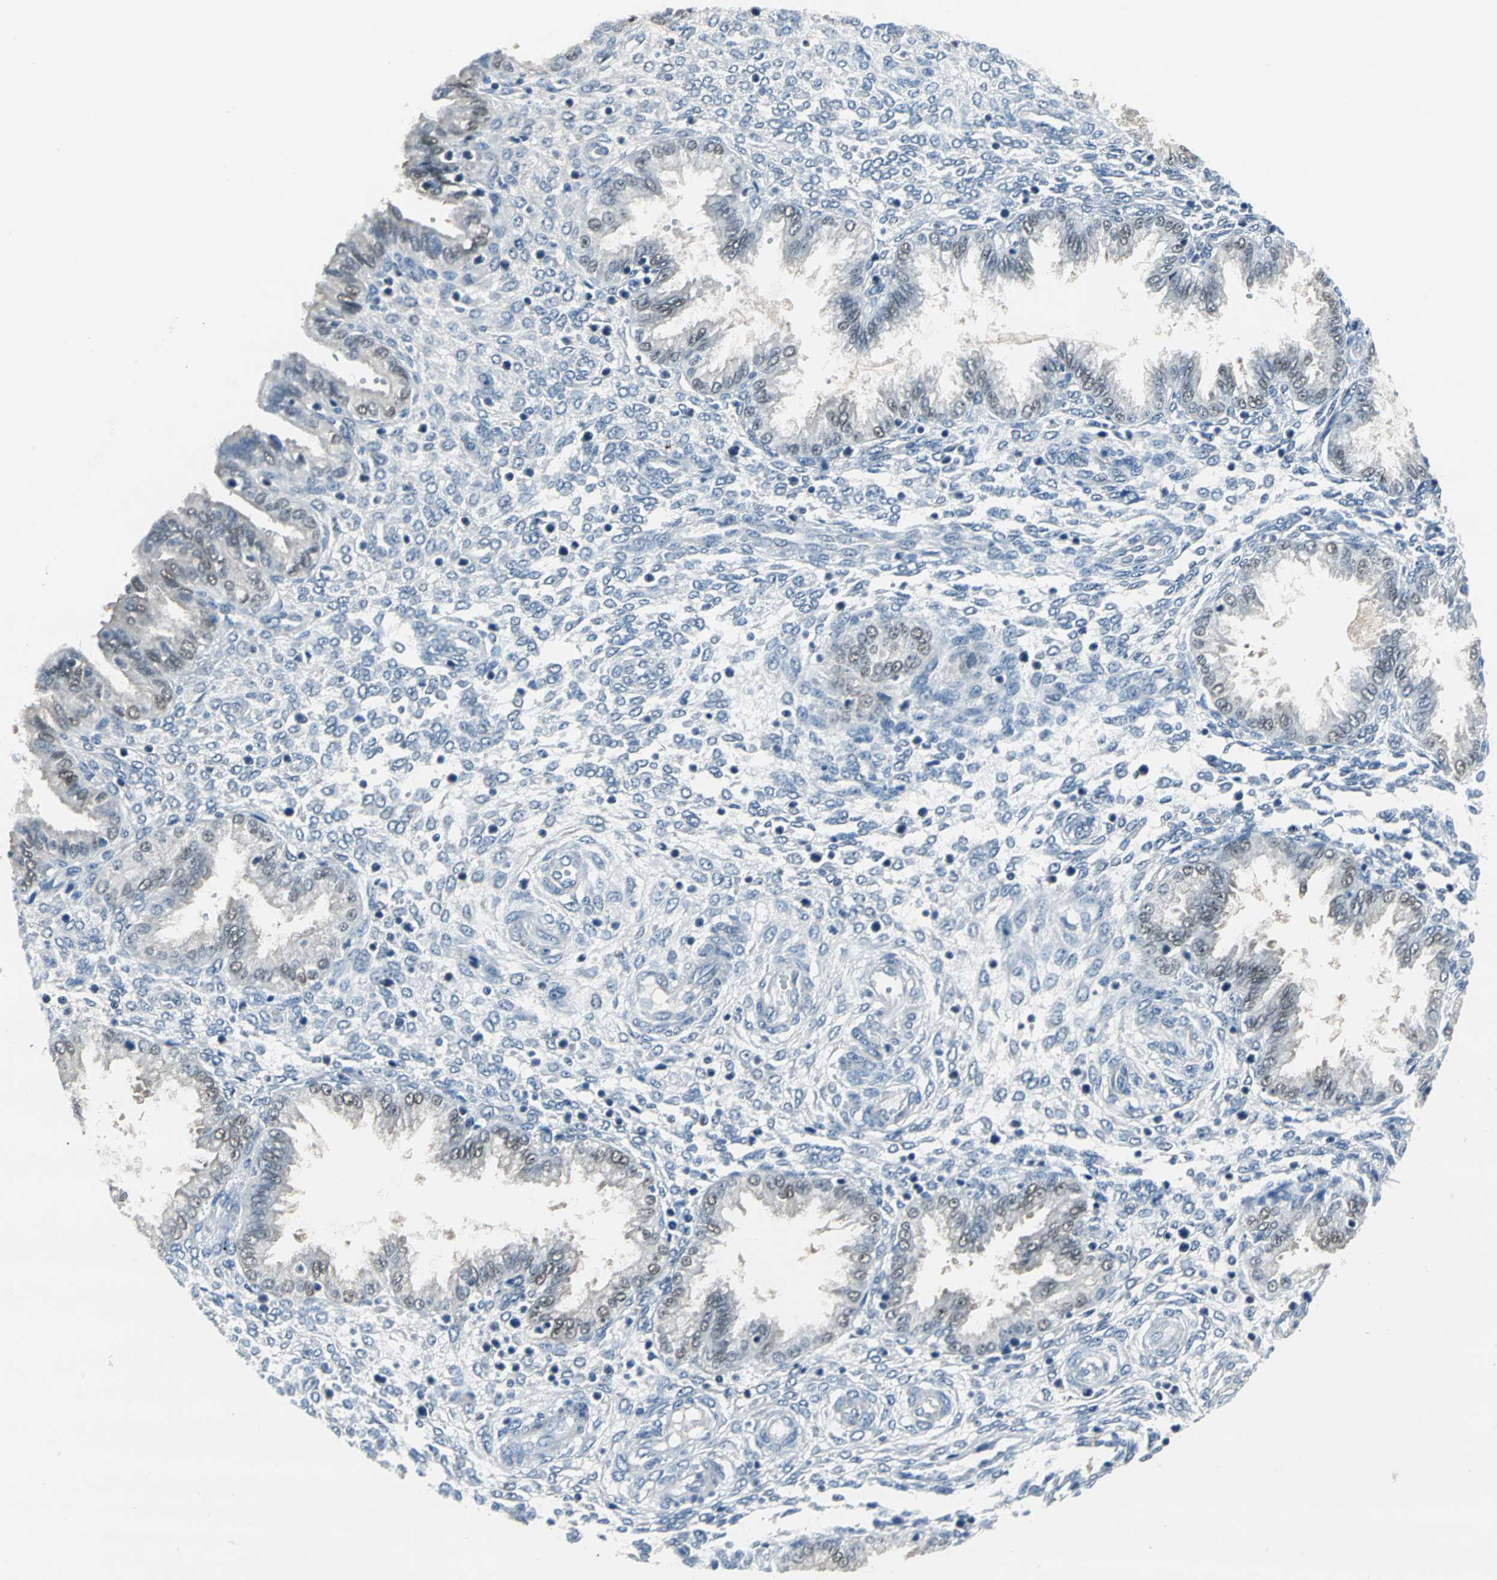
{"staining": {"intensity": "negative", "quantity": "none", "location": "none"}, "tissue": "endometrium", "cell_type": "Cells in endometrial stroma", "image_type": "normal", "snomed": [{"axis": "morphology", "description": "Normal tissue, NOS"}, {"axis": "topography", "description": "Endometrium"}], "caption": "Human endometrium stained for a protein using immunohistochemistry (IHC) displays no expression in cells in endometrial stroma.", "gene": "ZNF415", "patient": {"sex": "female", "age": 33}}